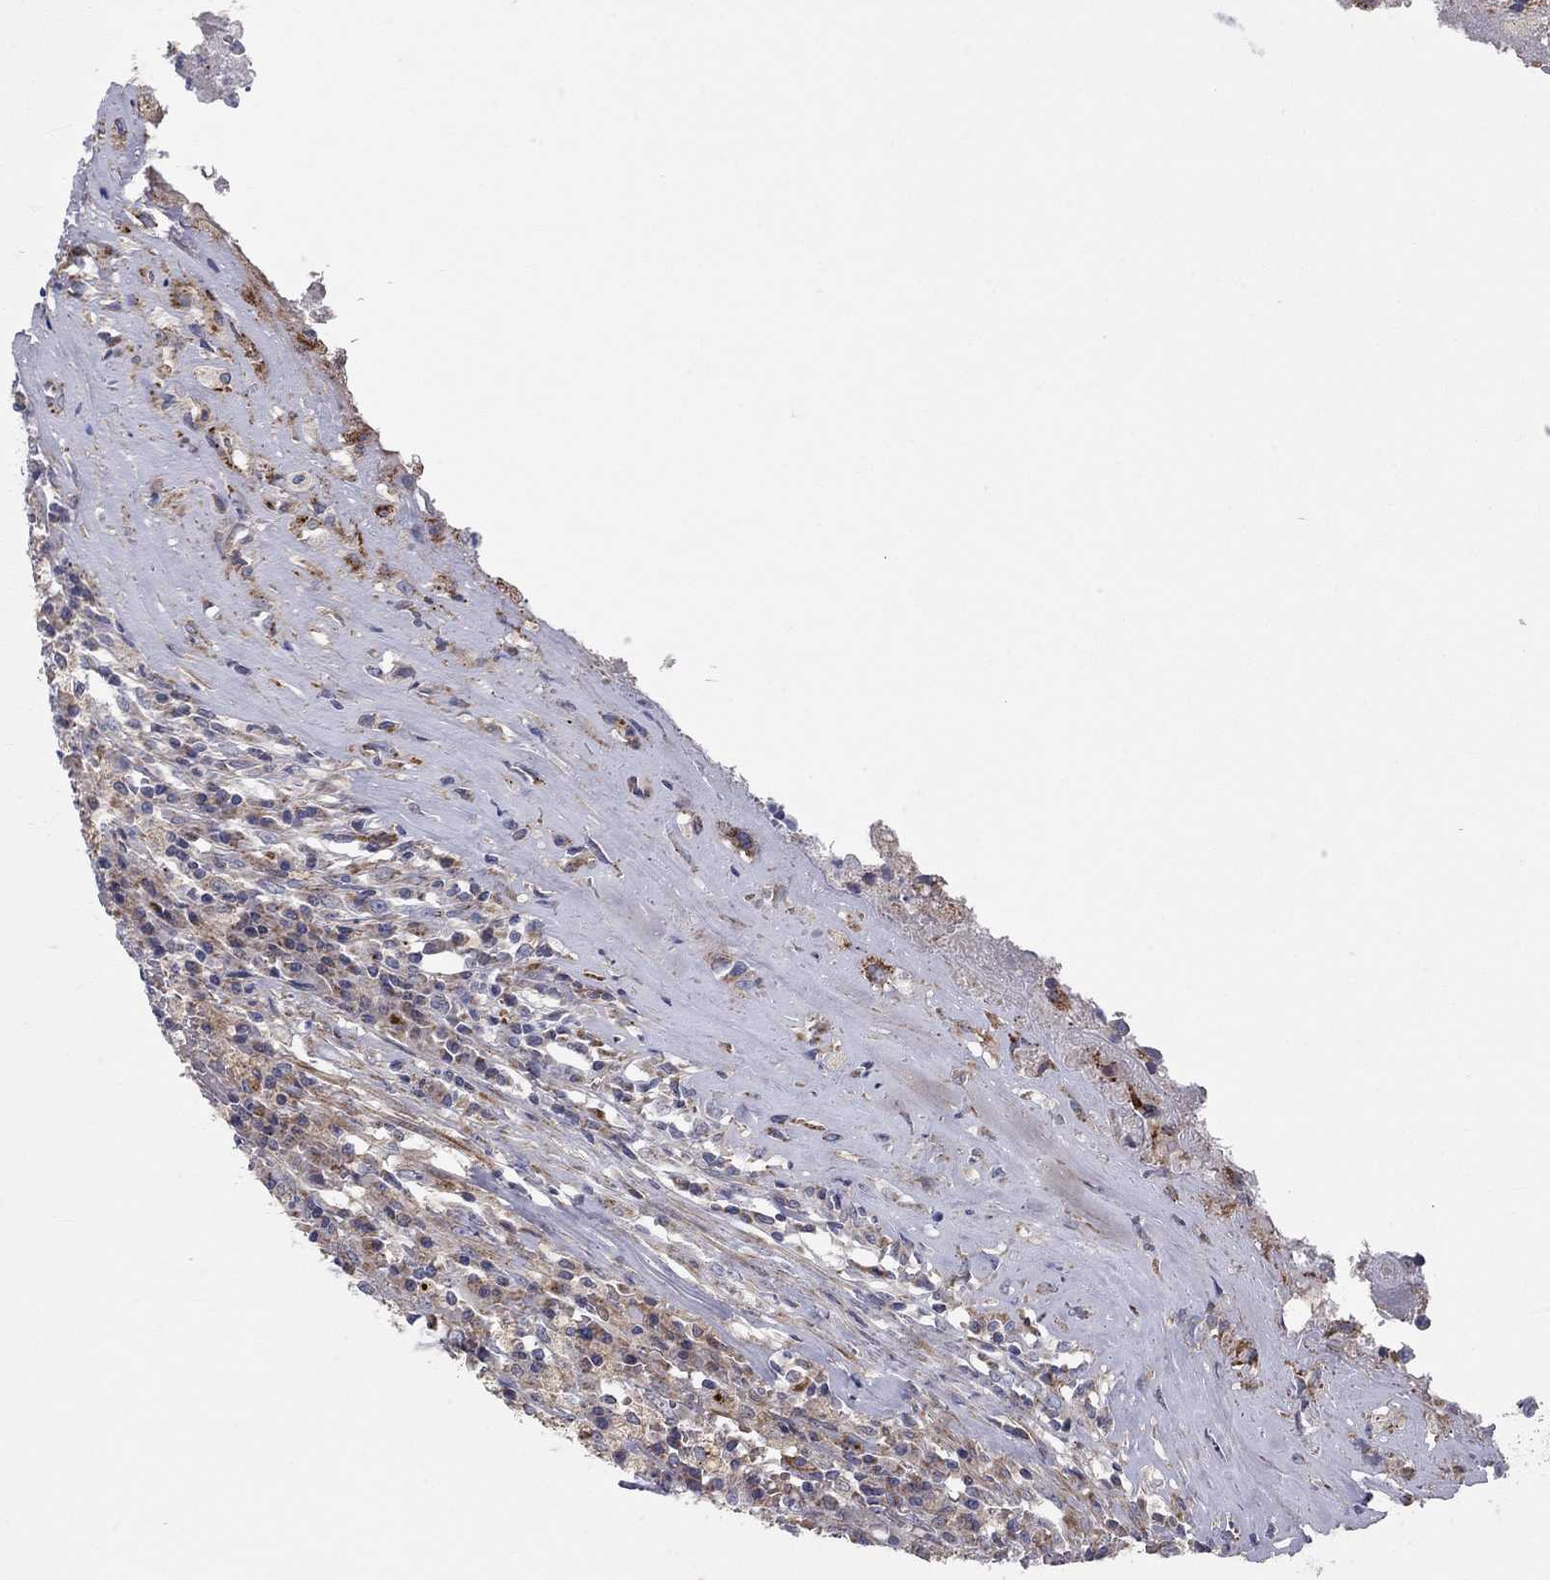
{"staining": {"intensity": "negative", "quantity": "none", "location": "none"}, "tissue": "testis cancer", "cell_type": "Tumor cells", "image_type": "cancer", "snomed": [{"axis": "morphology", "description": "Necrosis, NOS"}, {"axis": "morphology", "description": "Carcinoma, Embryonal, NOS"}, {"axis": "topography", "description": "Testis"}], "caption": "A micrograph of human testis embryonal carcinoma is negative for staining in tumor cells.", "gene": "KANSL1L", "patient": {"sex": "male", "age": 19}}